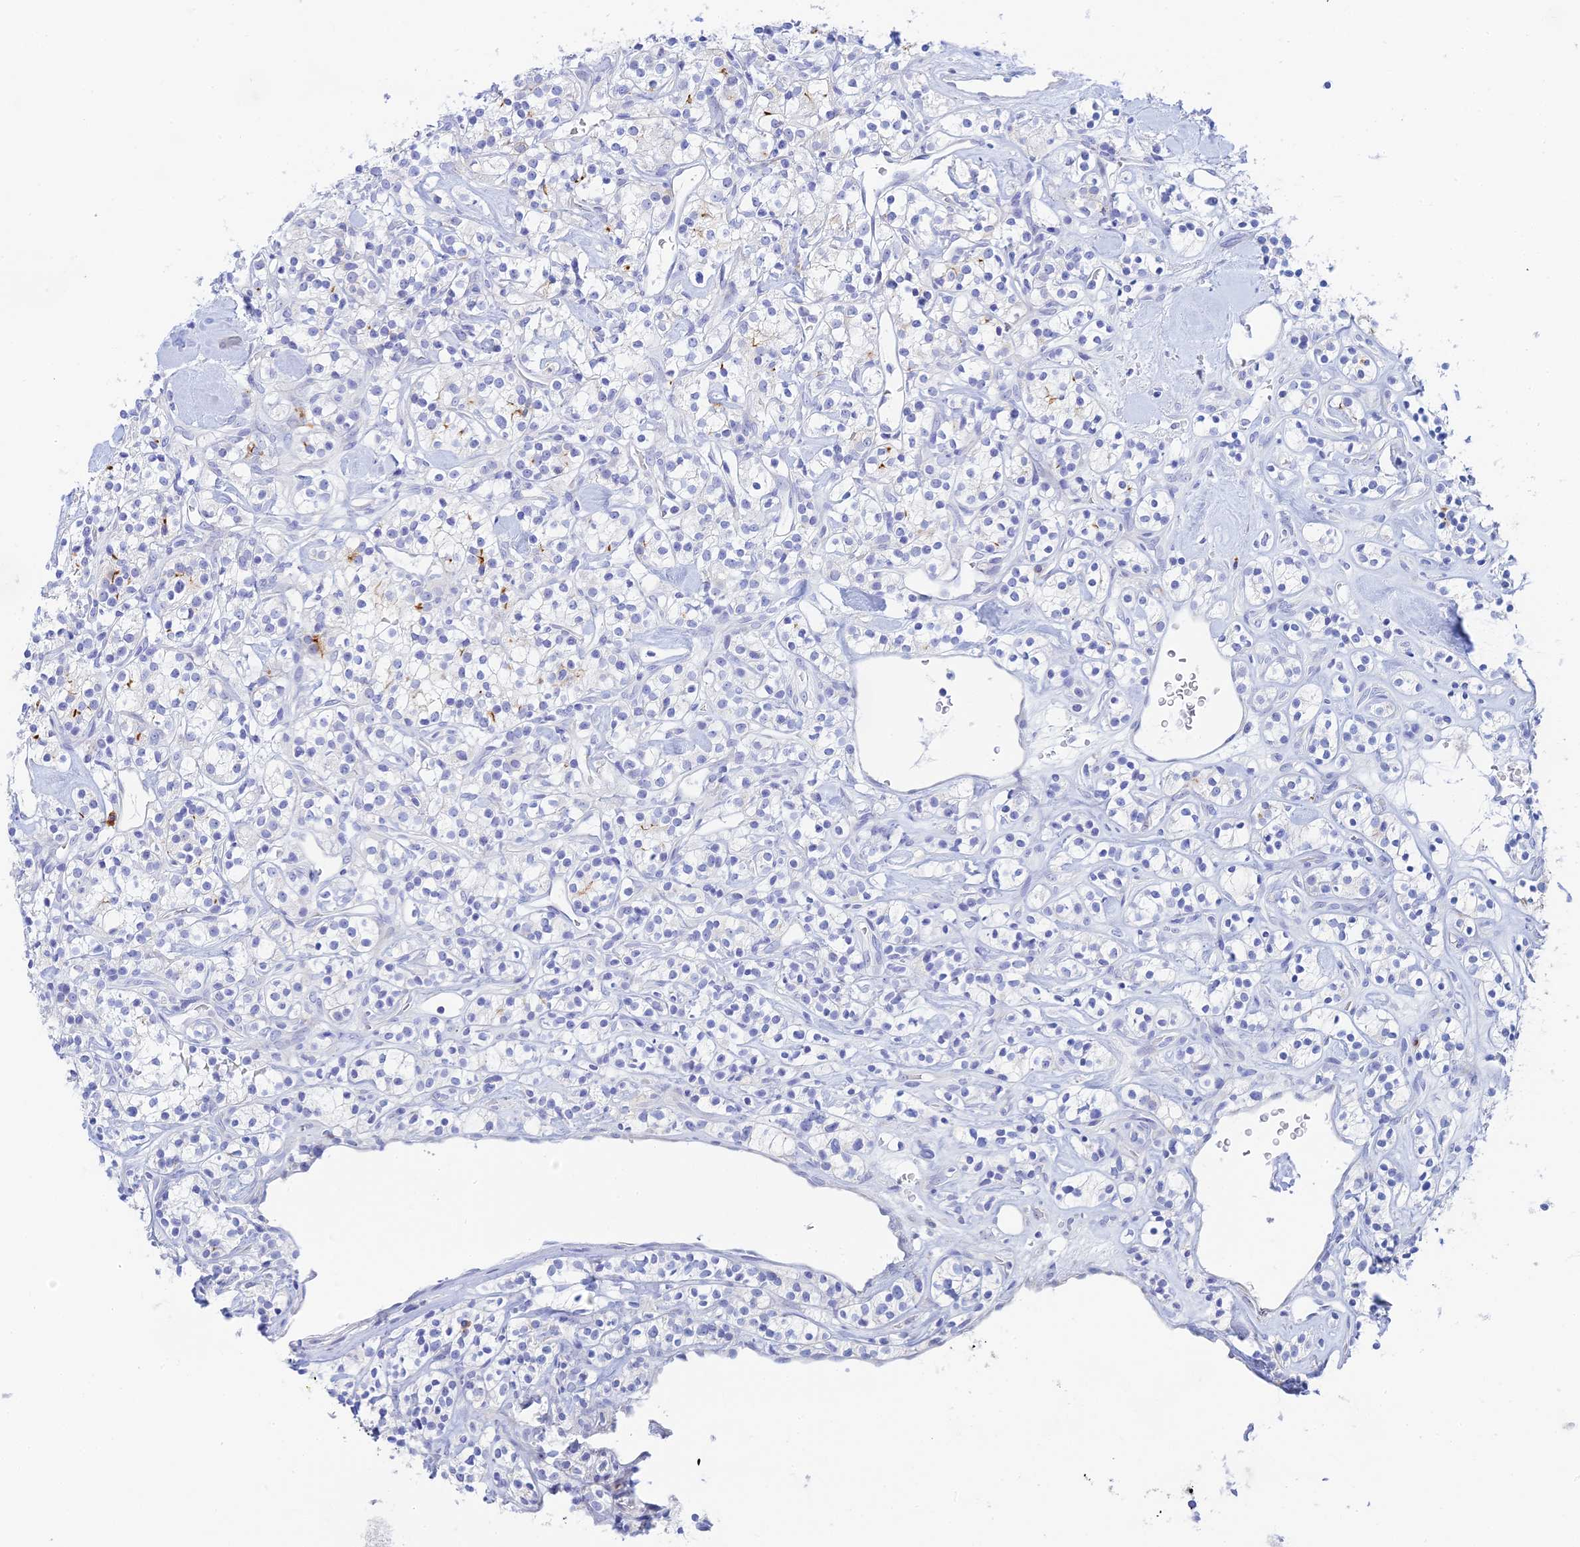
{"staining": {"intensity": "negative", "quantity": "none", "location": "none"}, "tissue": "renal cancer", "cell_type": "Tumor cells", "image_type": "cancer", "snomed": [{"axis": "morphology", "description": "Adenocarcinoma, NOS"}, {"axis": "topography", "description": "Kidney"}], "caption": "A high-resolution histopathology image shows immunohistochemistry (IHC) staining of renal cancer, which demonstrates no significant positivity in tumor cells. (DAB (3,3'-diaminobenzidine) immunohistochemistry (IHC) visualized using brightfield microscopy, high magnification).", "gene": "CEP152", "patient": {"sex": "male", "age": 77}}